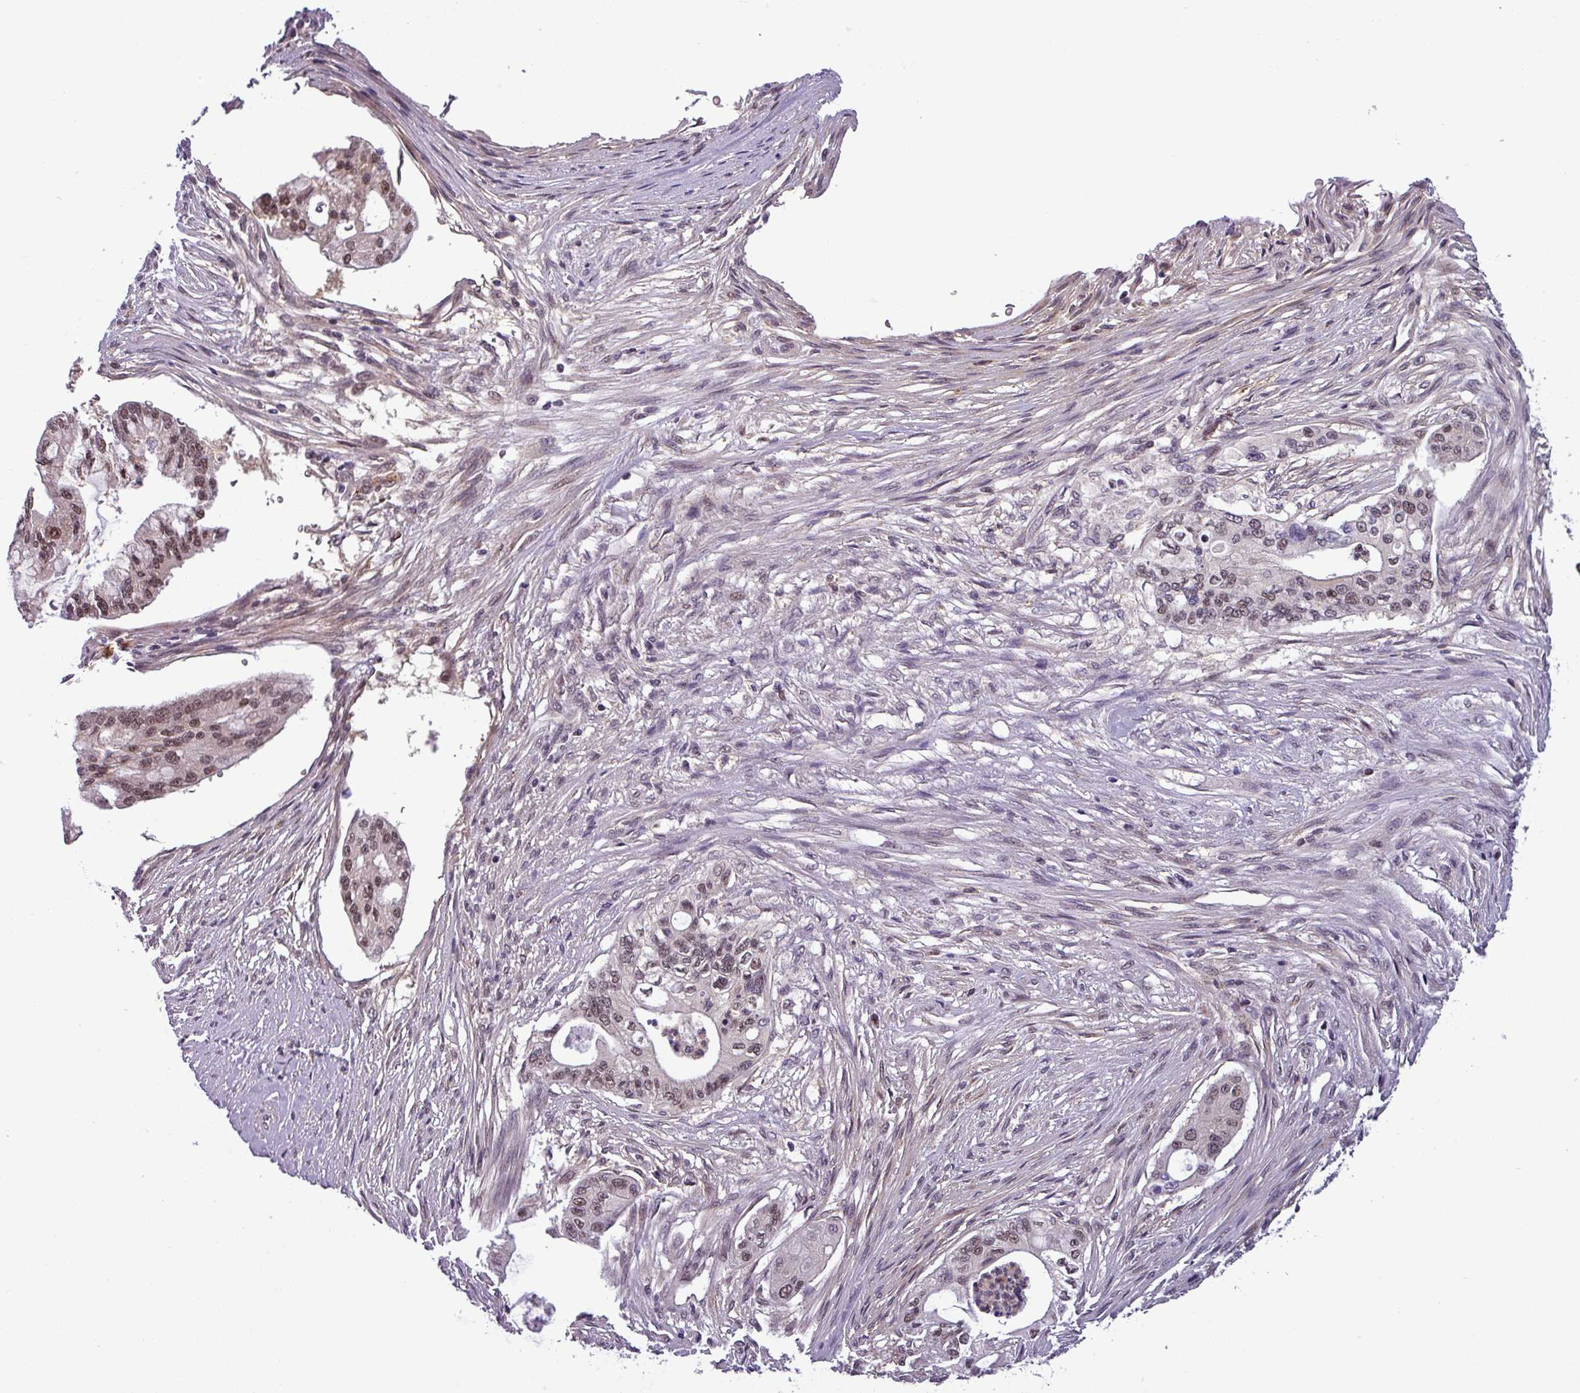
{"staining": {"intensity": "moderate", "quantity": ">75%", "location": "nuclear"}, "tissue": "pancreatic cancer", "cell_type": "Tumor cells", "image_type": "cancer", "snomed": [{"axis": "morphology", "description": "Adenocarcinoma, NOS"}, {"axis": "topography", "description": "Pancreas"}], "caption": "IHC image of neoplastic tissue: human pancreatic adenocarcinoma stained using immunohistochemistry demonstrates medium levels of moderate protein expression localized specifically in the nuclear of tumor cells, appearing as a nuclear brown color.", "gene": "NPFFR1", "patient": {"sex": "male", "age": 46}}